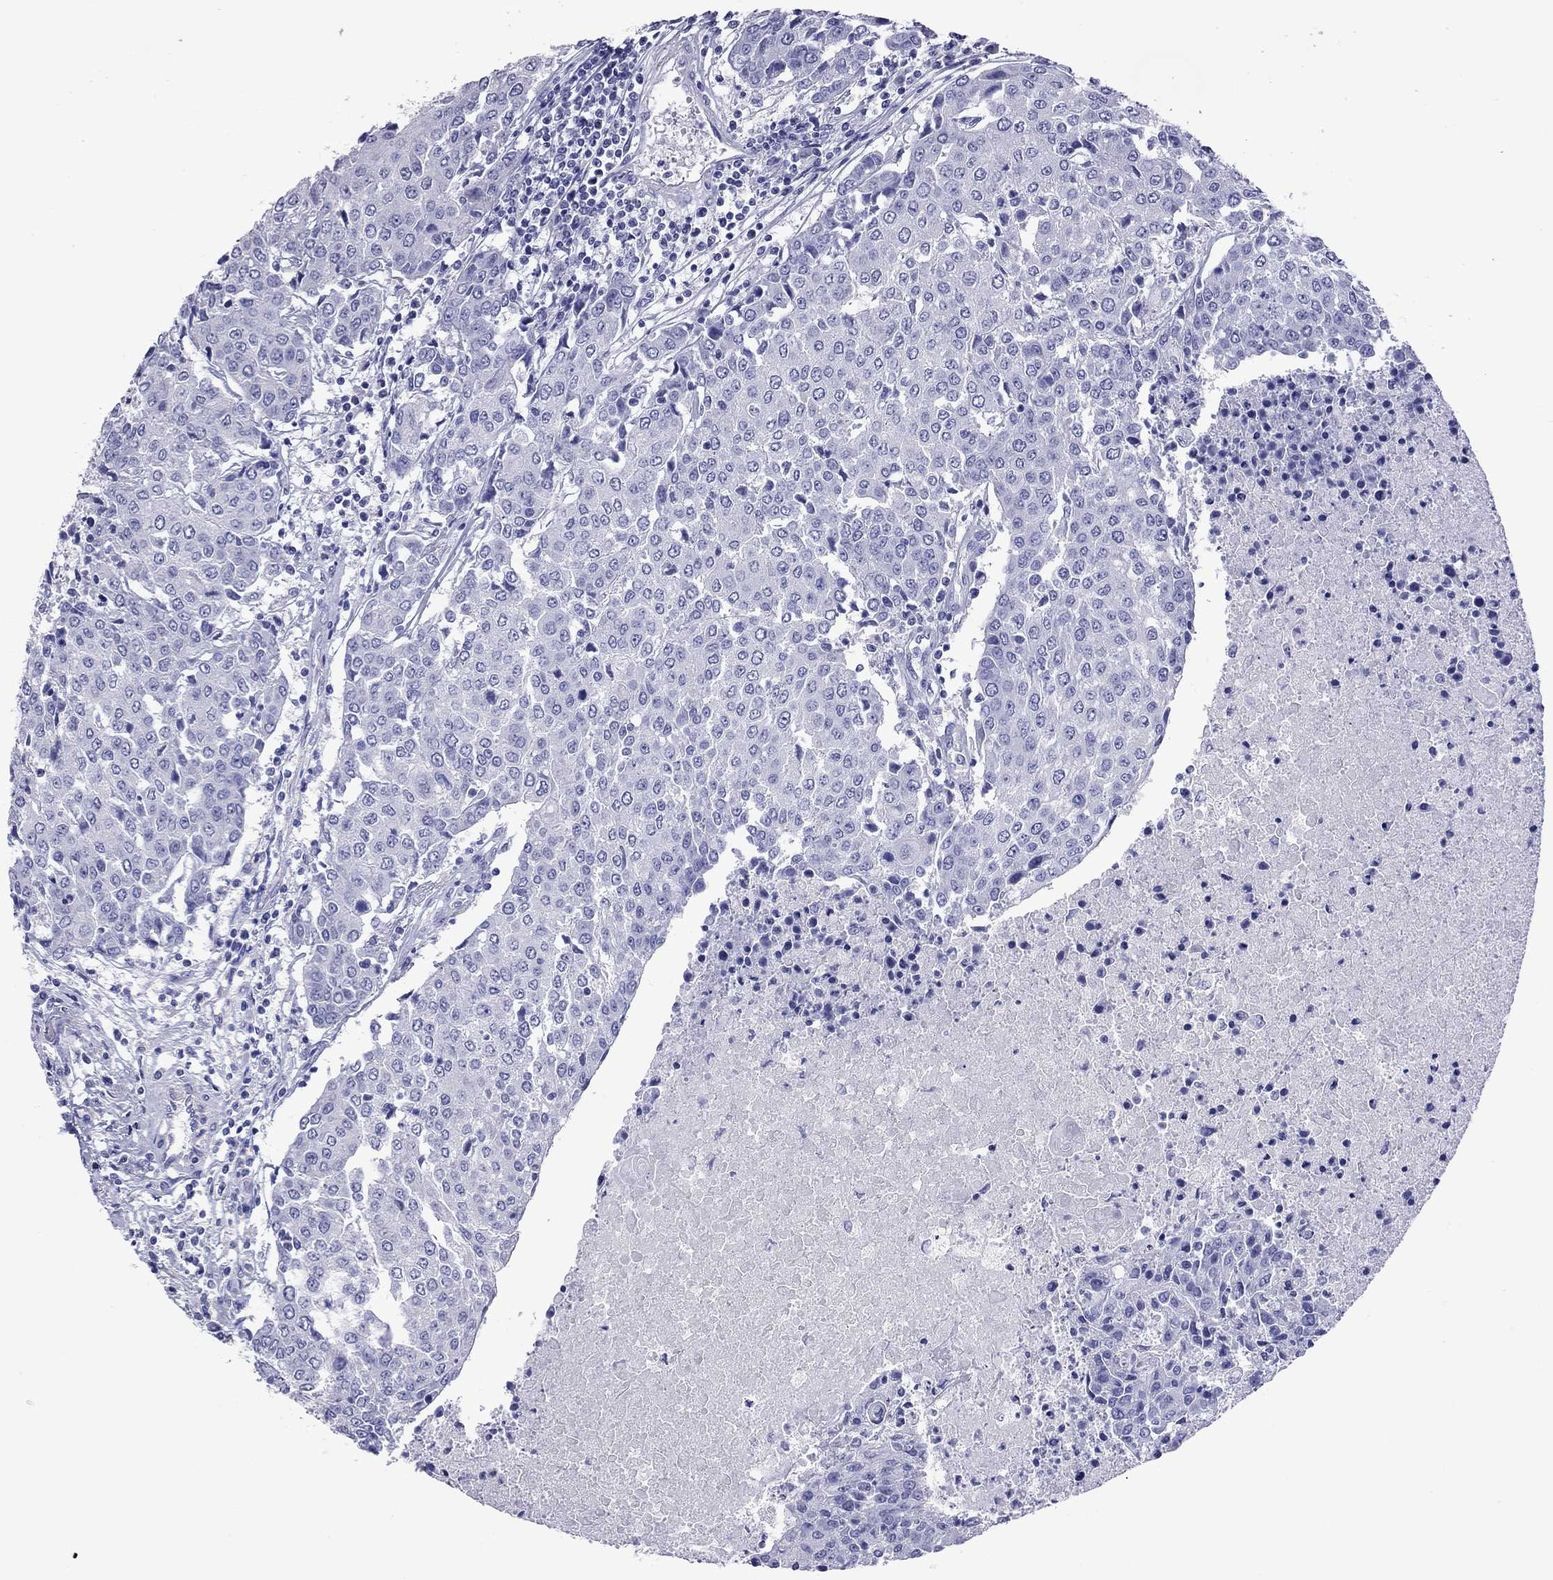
{"staining": {"intensity": "negative", "quantity": "none", "location": "none"}, "tissue": "urothelial cancer", "cell_type": "Tumor cells", "image_type": "cancer", "snomed": [{"axis": "morphology", "description": "Urothelial carcinoma, High grade"}, {"axis": "topography", "description": "Urinary bladder"}], "caption": "The histopathology image shows no significant staining in tumor cells of urothelial cancer. (DAB (3,3'-diaminobenzidine) immunohistochemistry (IHC) with hematoxylin counter stain).", "gene": "KIAA2012", "patient": {"sex": "female", "age": 85}}